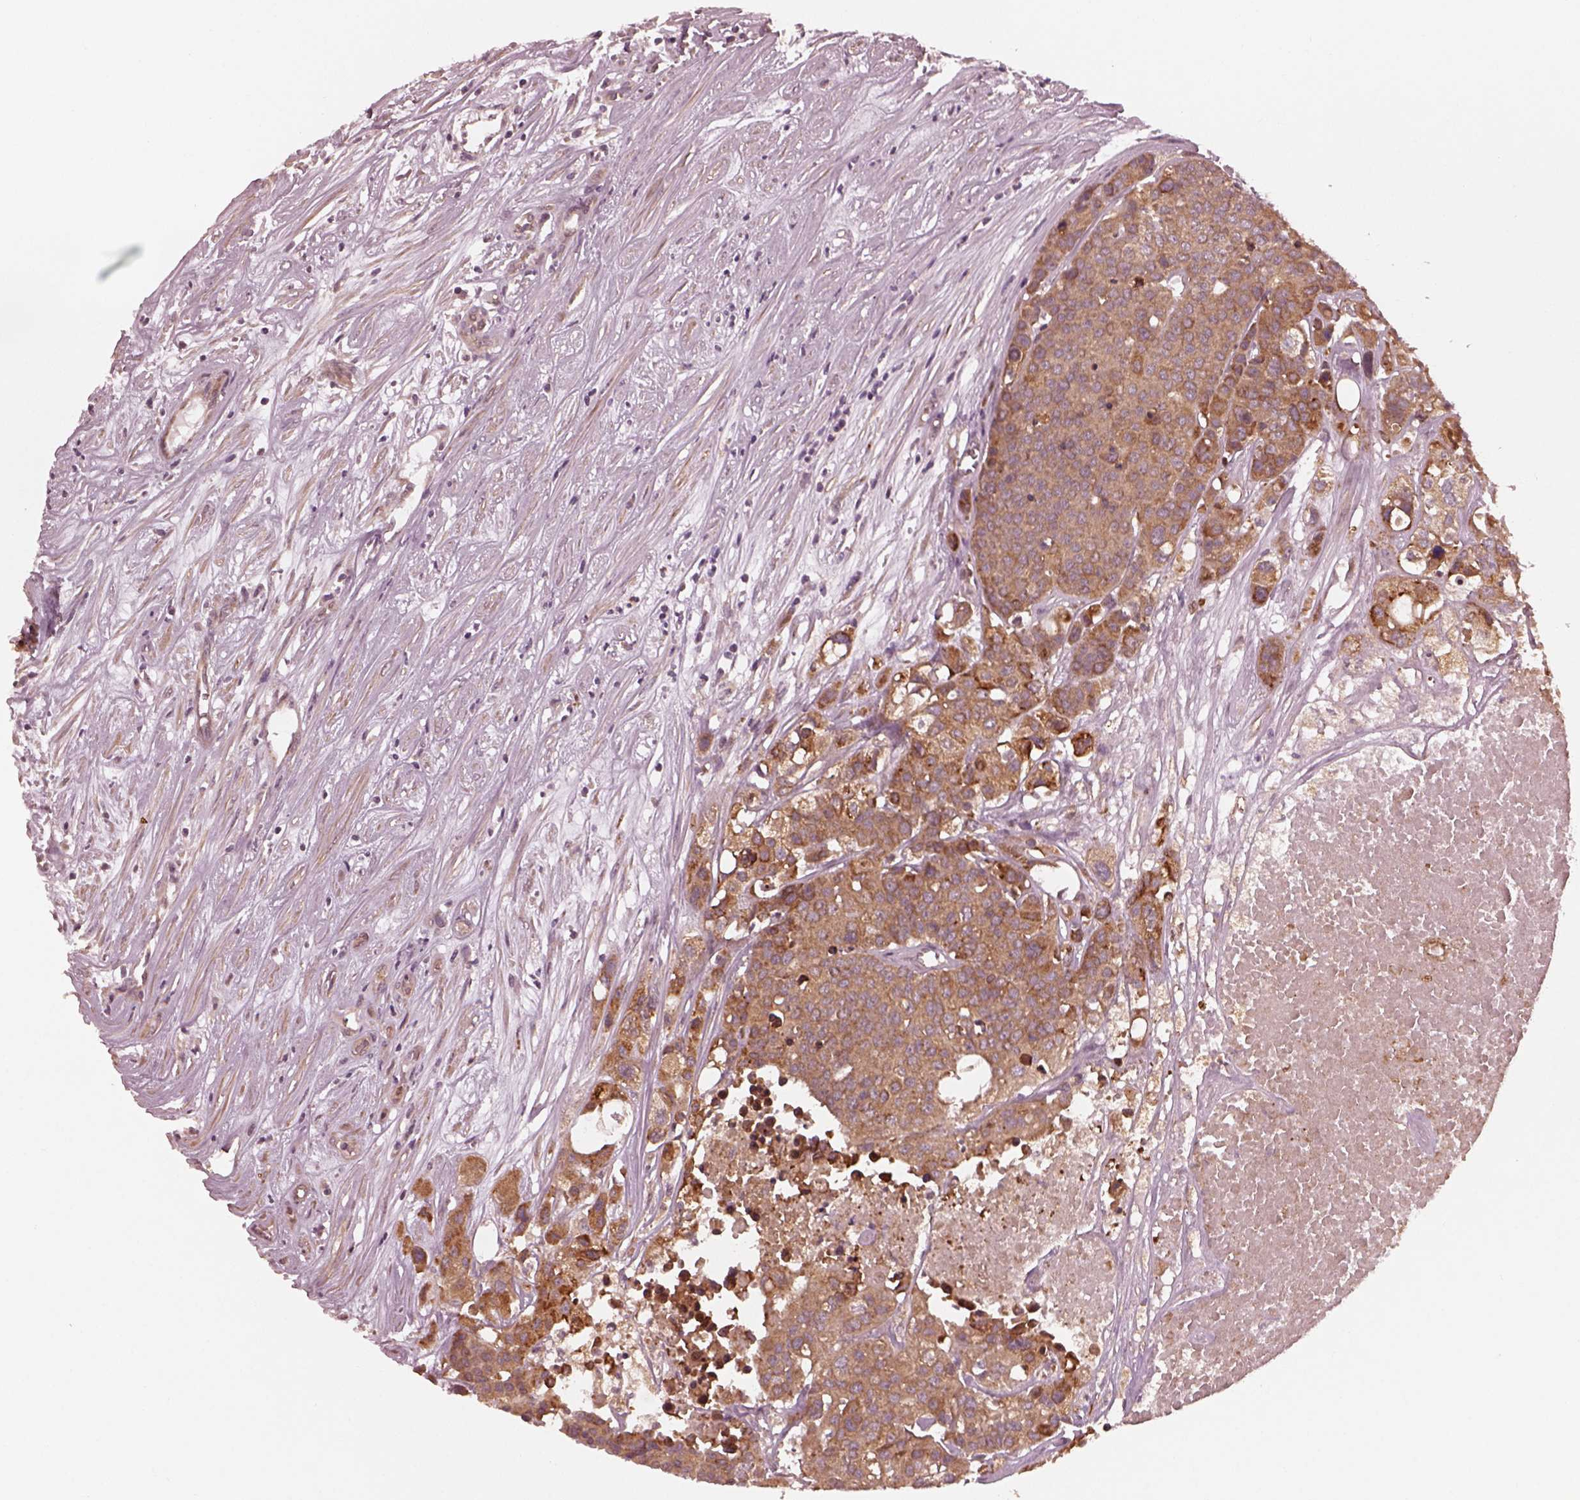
{"staining": {"intensity": "moderate", "quantity": "25%-75%", "location": "cytoplasmic/membranous"}, "tissue": "carcinoid", "cell_type": "Tumor cells", "image_type": "cancer", "snomed": [{"axis": "morphology", "description": "Carcinoid, malignant, NOS"}, {"axis": "topography", "description": "Colon"}], "caption": "Immunohistochemical staining of carcinoid shows medium levels of moderate cytoplasmic/membranous positivity in approximately 25%-75% of tumor cells.", "gene": "FAF2", "patient": {"sex": "male", "age": 81}}